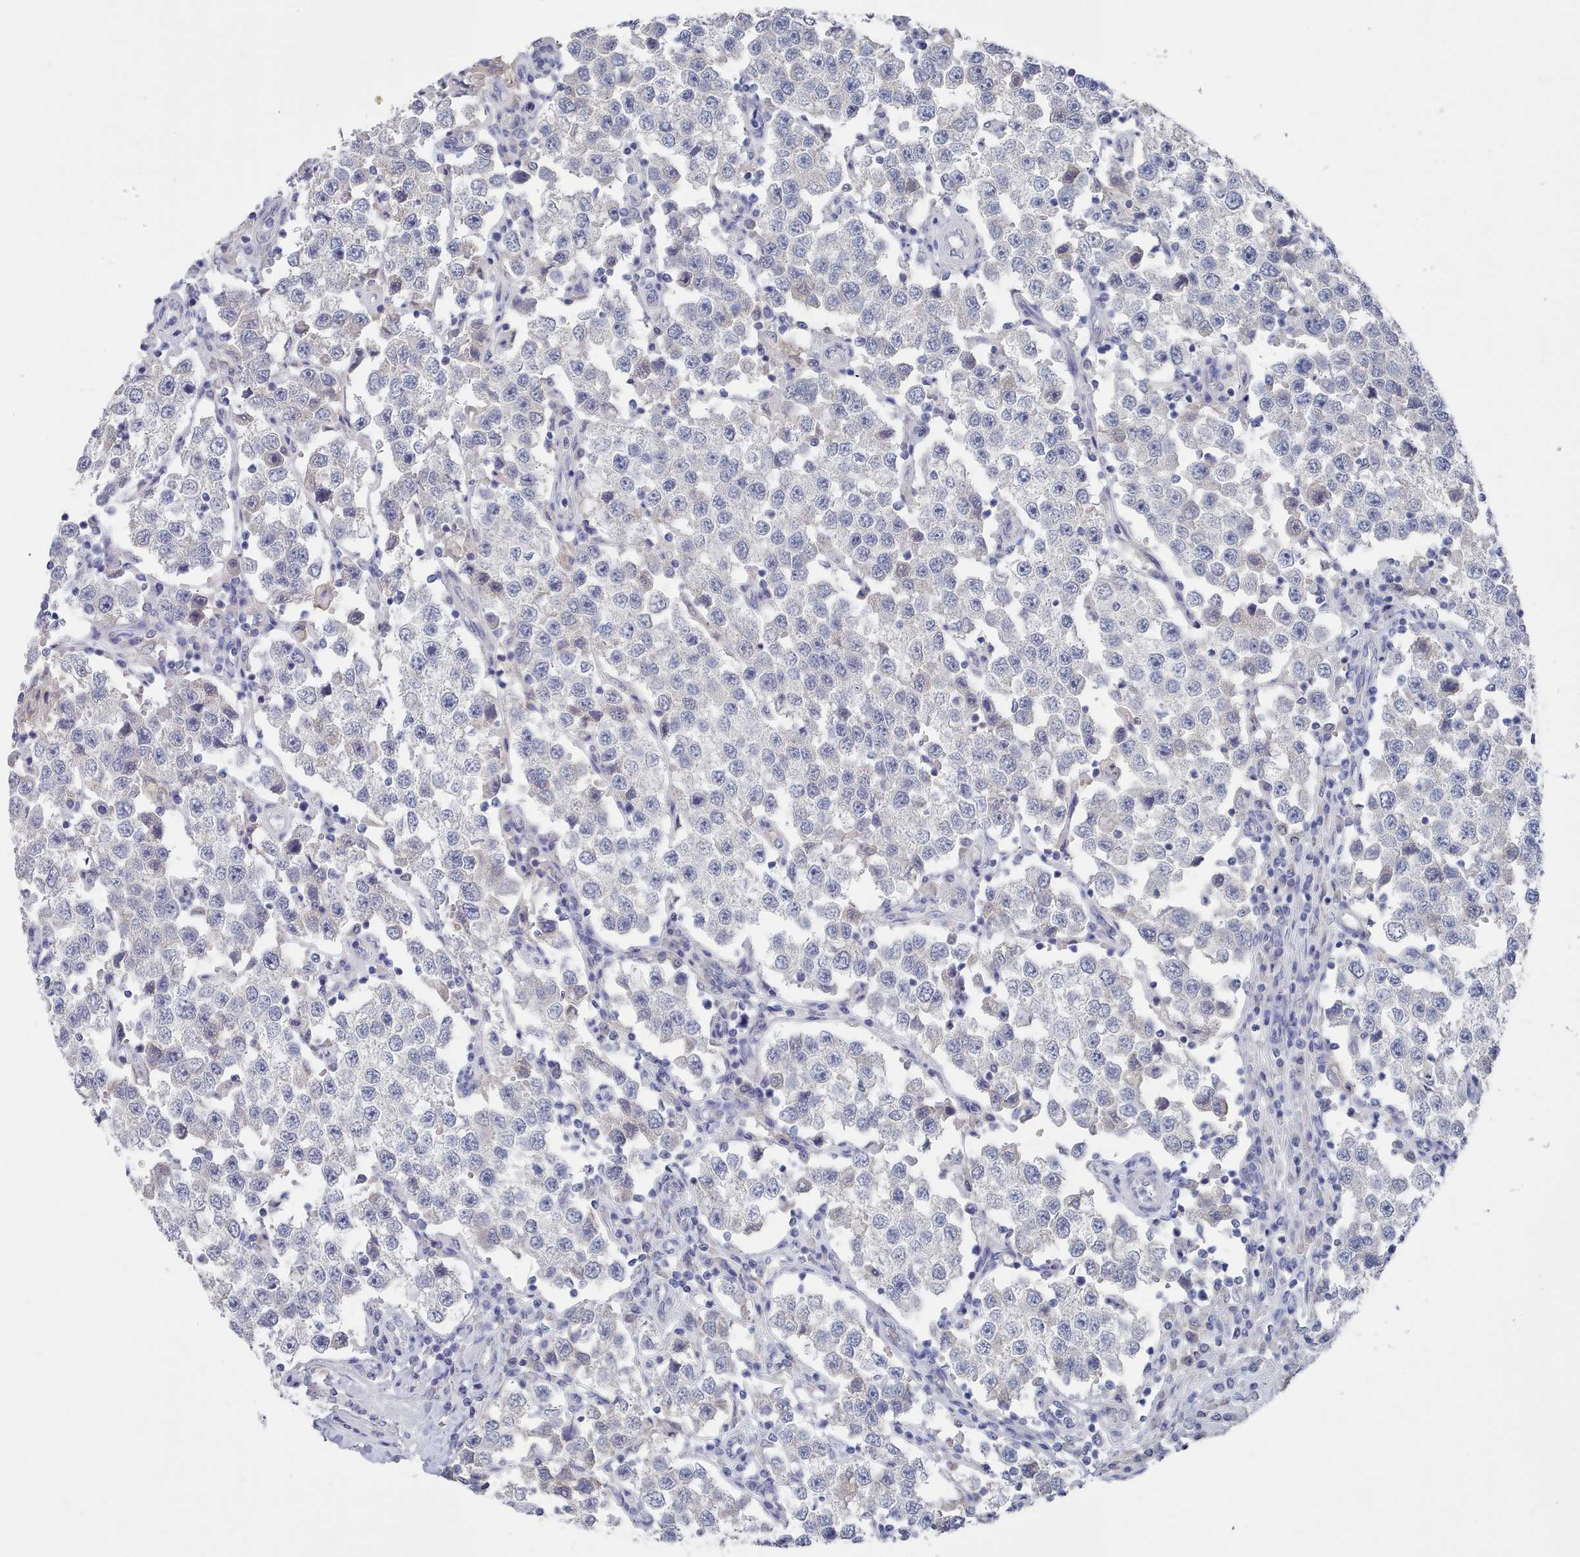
{"staining": {"intensity": "negative", "quantity": "none", "location": "none"}, "tissue": "testis cancer", "cell_type": "Tumor cells", "image_type": "cancer", "snomed": [{"axis": "morphology", "description": "Seminoma, NOS"}, {"axis": "topography", "description": "Testis"}], "caption": "Immunohistochemistry image of neoplastic tissue: human testis seminoma stained with DAB (3,3'-diaminobenzidine) reveals no significant protein positivity in tumor cells.", "gene": "ACAD11", "patient": {"sex": "male", "age": 37}}